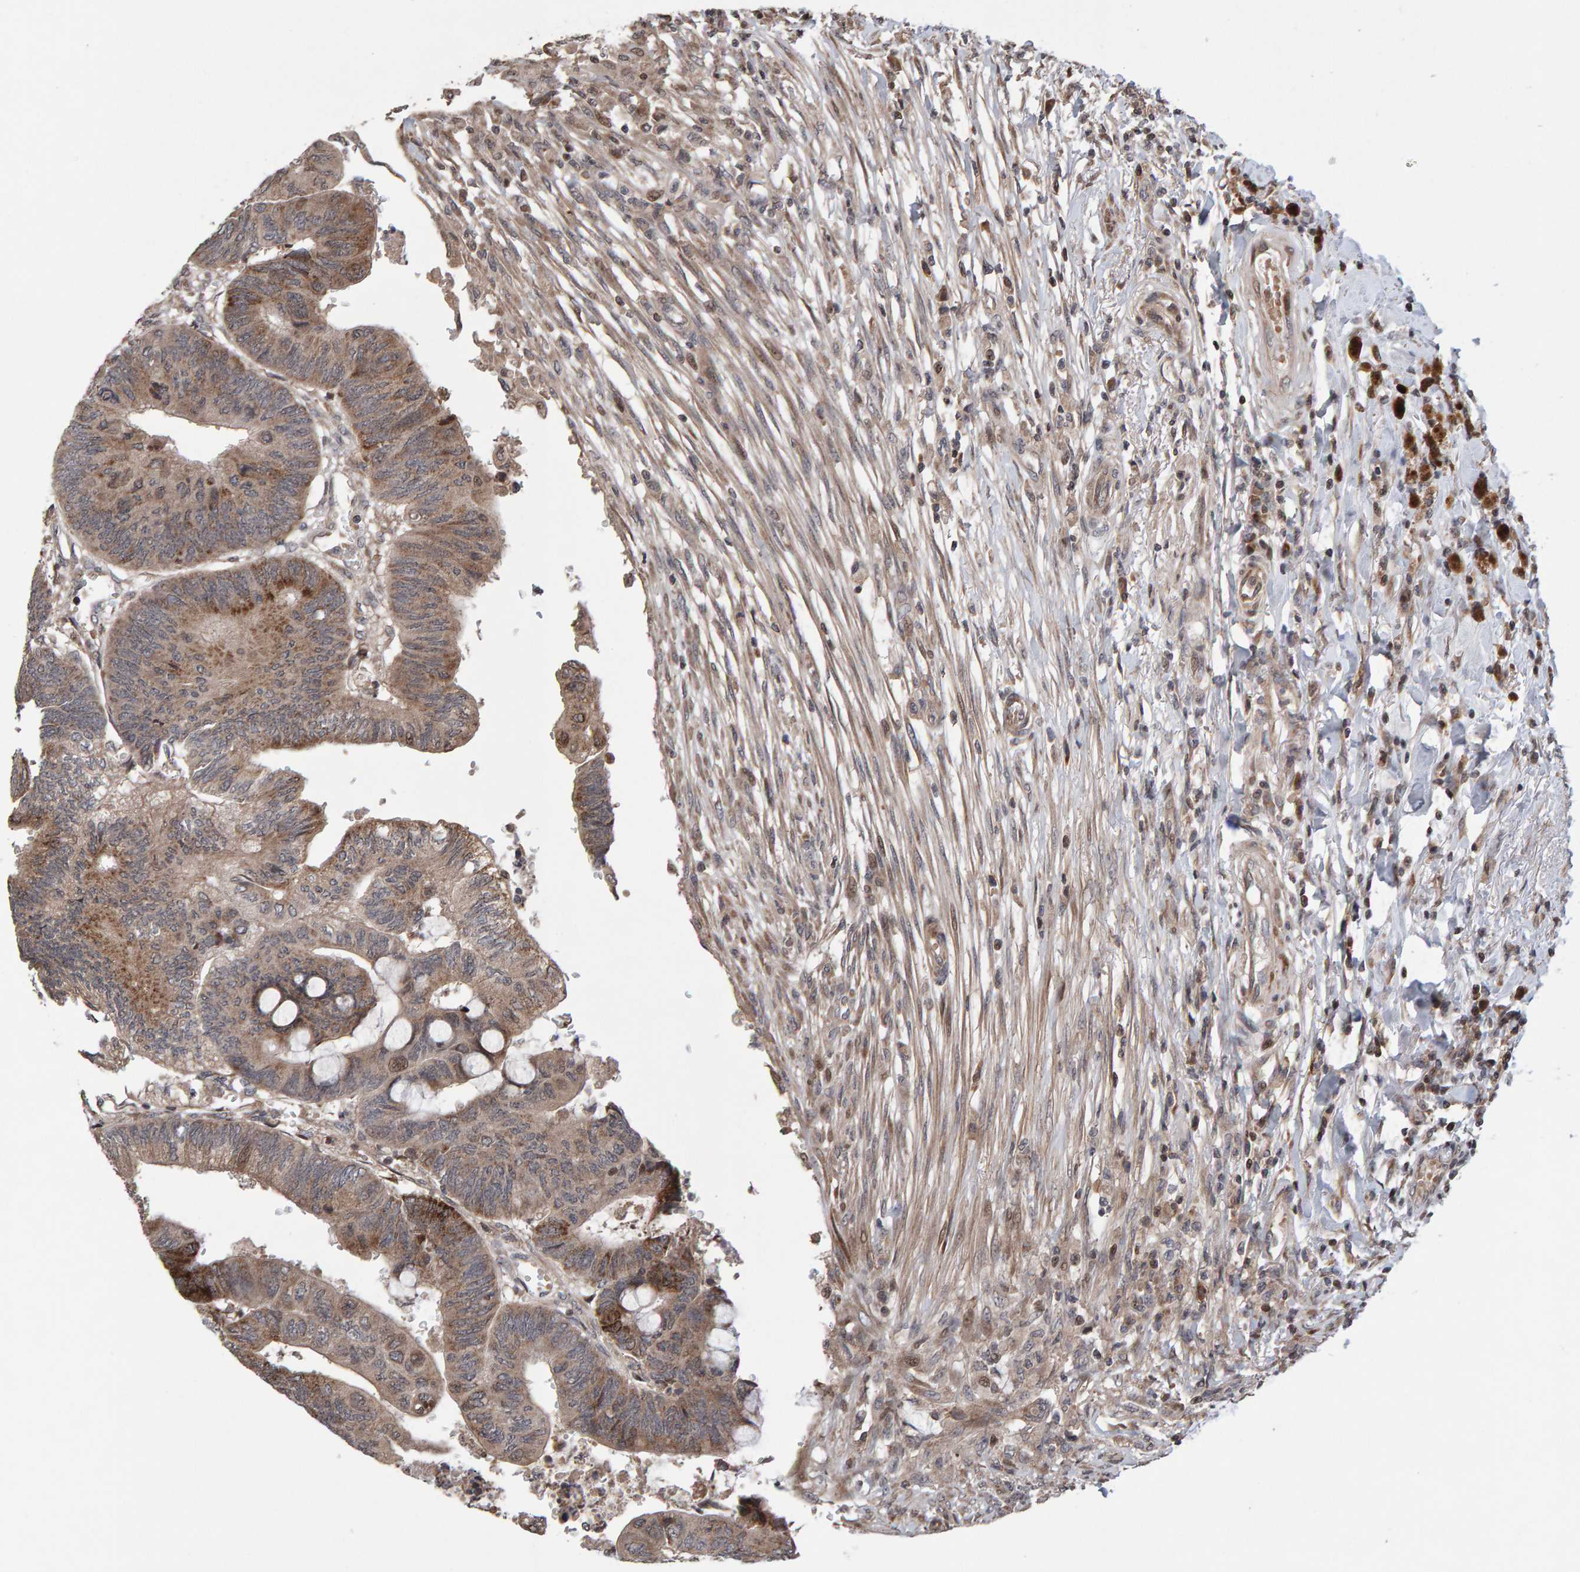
{"staining": {"intensity": "moderate", "quantity": ">75%", "location": "cytoplasmic/membranous"}, "tissue": "colorectal cancer", "cell_type": "Tumor cells", "image_type": "cancer", "snomed": [{"axis": "morphology", "description": "Normal tissue, NOS"}, {"axis": "morphology", "description": "Adenocarcinoma, NOS"}, {"axis": "topography", "description": "Rectum"}, {"axis": "topography", "description": "Peripheral nerve tissue"}], "caption": "Immunohistochemical staining of human adenocarcinoma (colorectal) exhibits medium levels of moderate cytoplasmic/membranous protein expression in about >75% of tumor cells.", "gene": "PECR", "patient": {"sex": "male", "age": 92}}